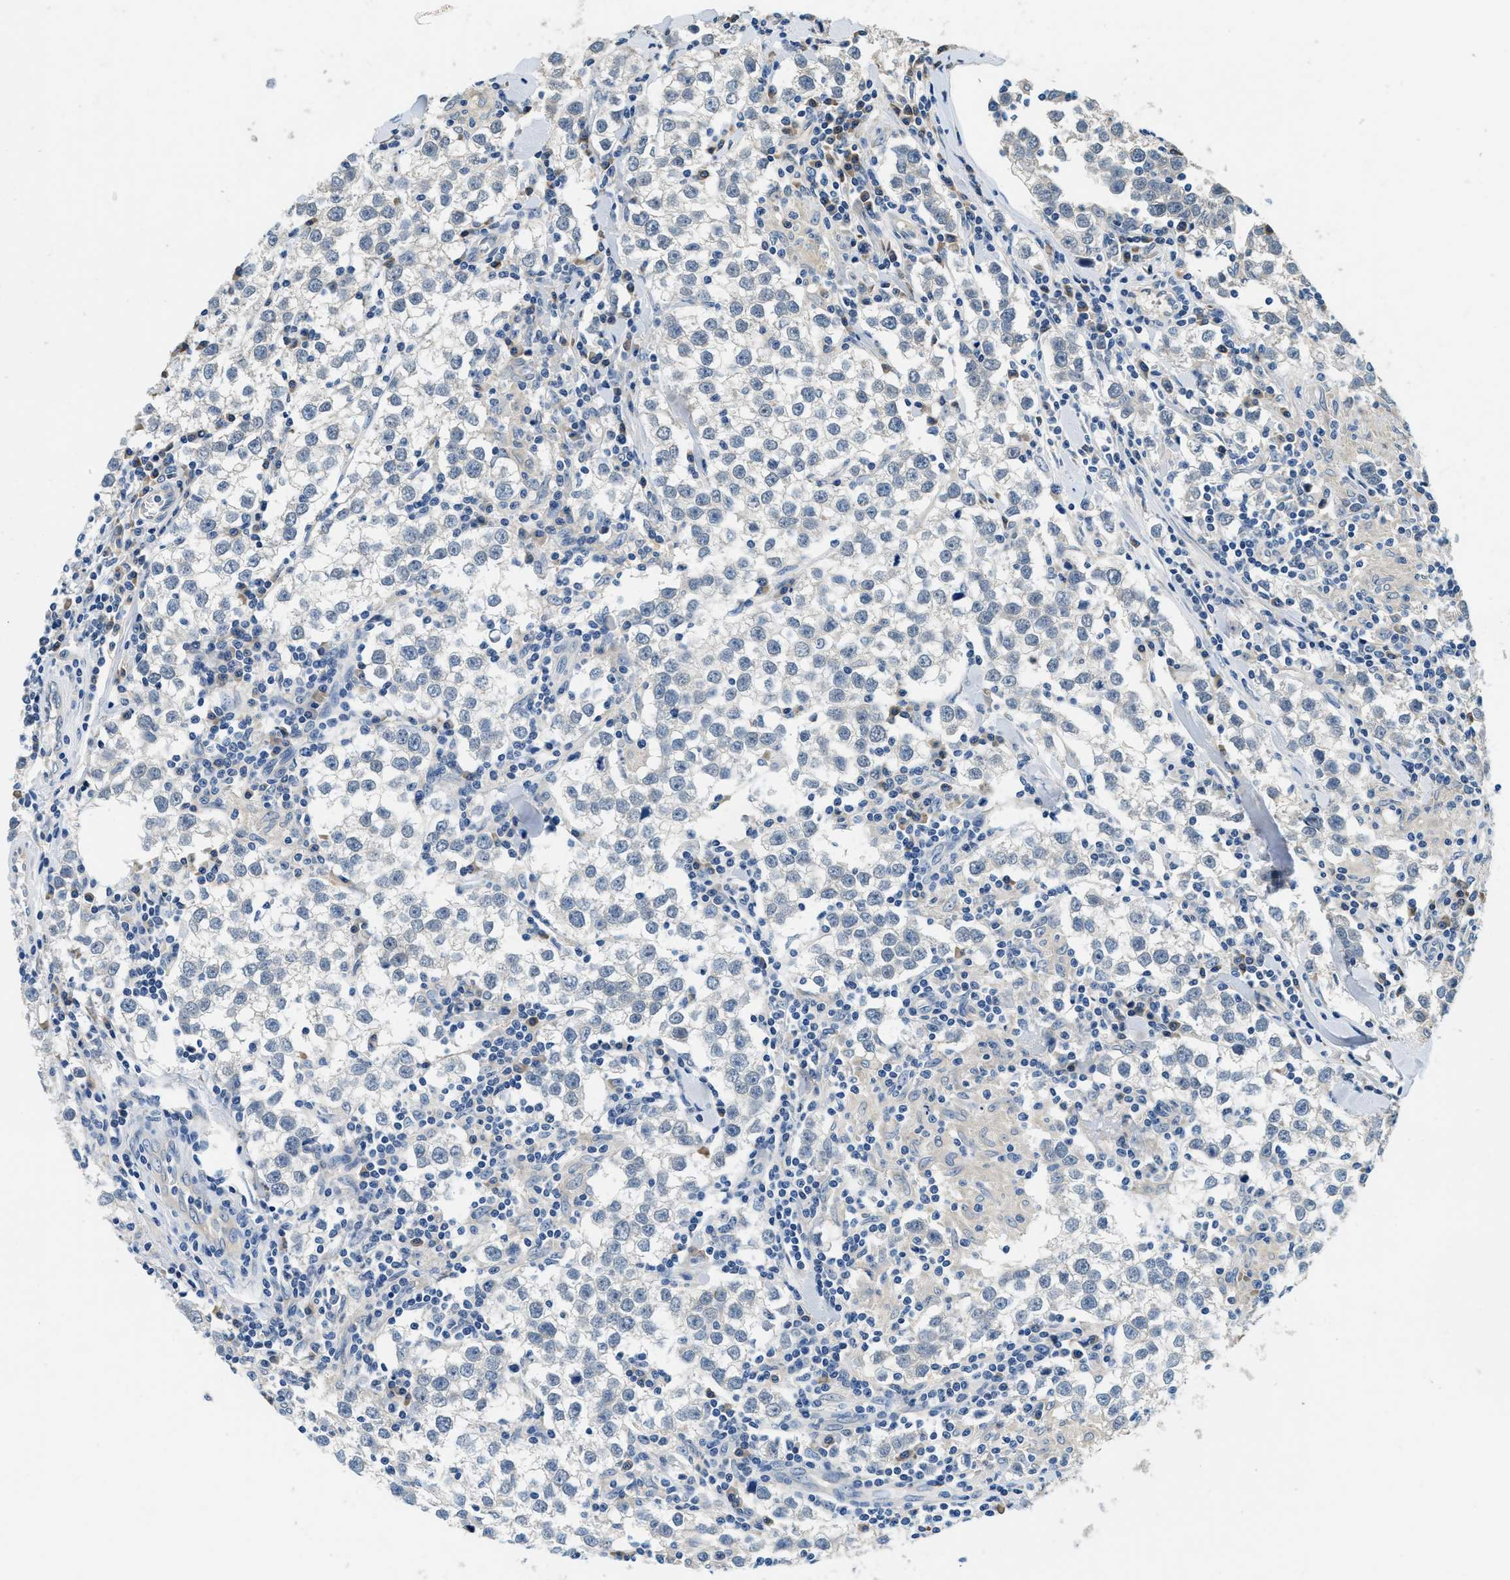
{"staining": {"intensity": "negative", "quantity": "none", "location": "none"}, "tissue": "testis cancer", "cell_type": "Tumor cells", "image_type": "cancer", "snomed": [{"axis": "morphology", "description": "Seminoma, NOS"}, {"axis": "morphology", "description": "Carcinoma, Embryonal, NOS"}, {"axis": "topography", "description": "Testis"}], "caption": "Testis cancer stained for a protein using immunohistochemistry (IHC) exhibits no positivity tumor cells.", "gene": "ALDH3A2", "patient": {"sex": "male", "age": 36}}